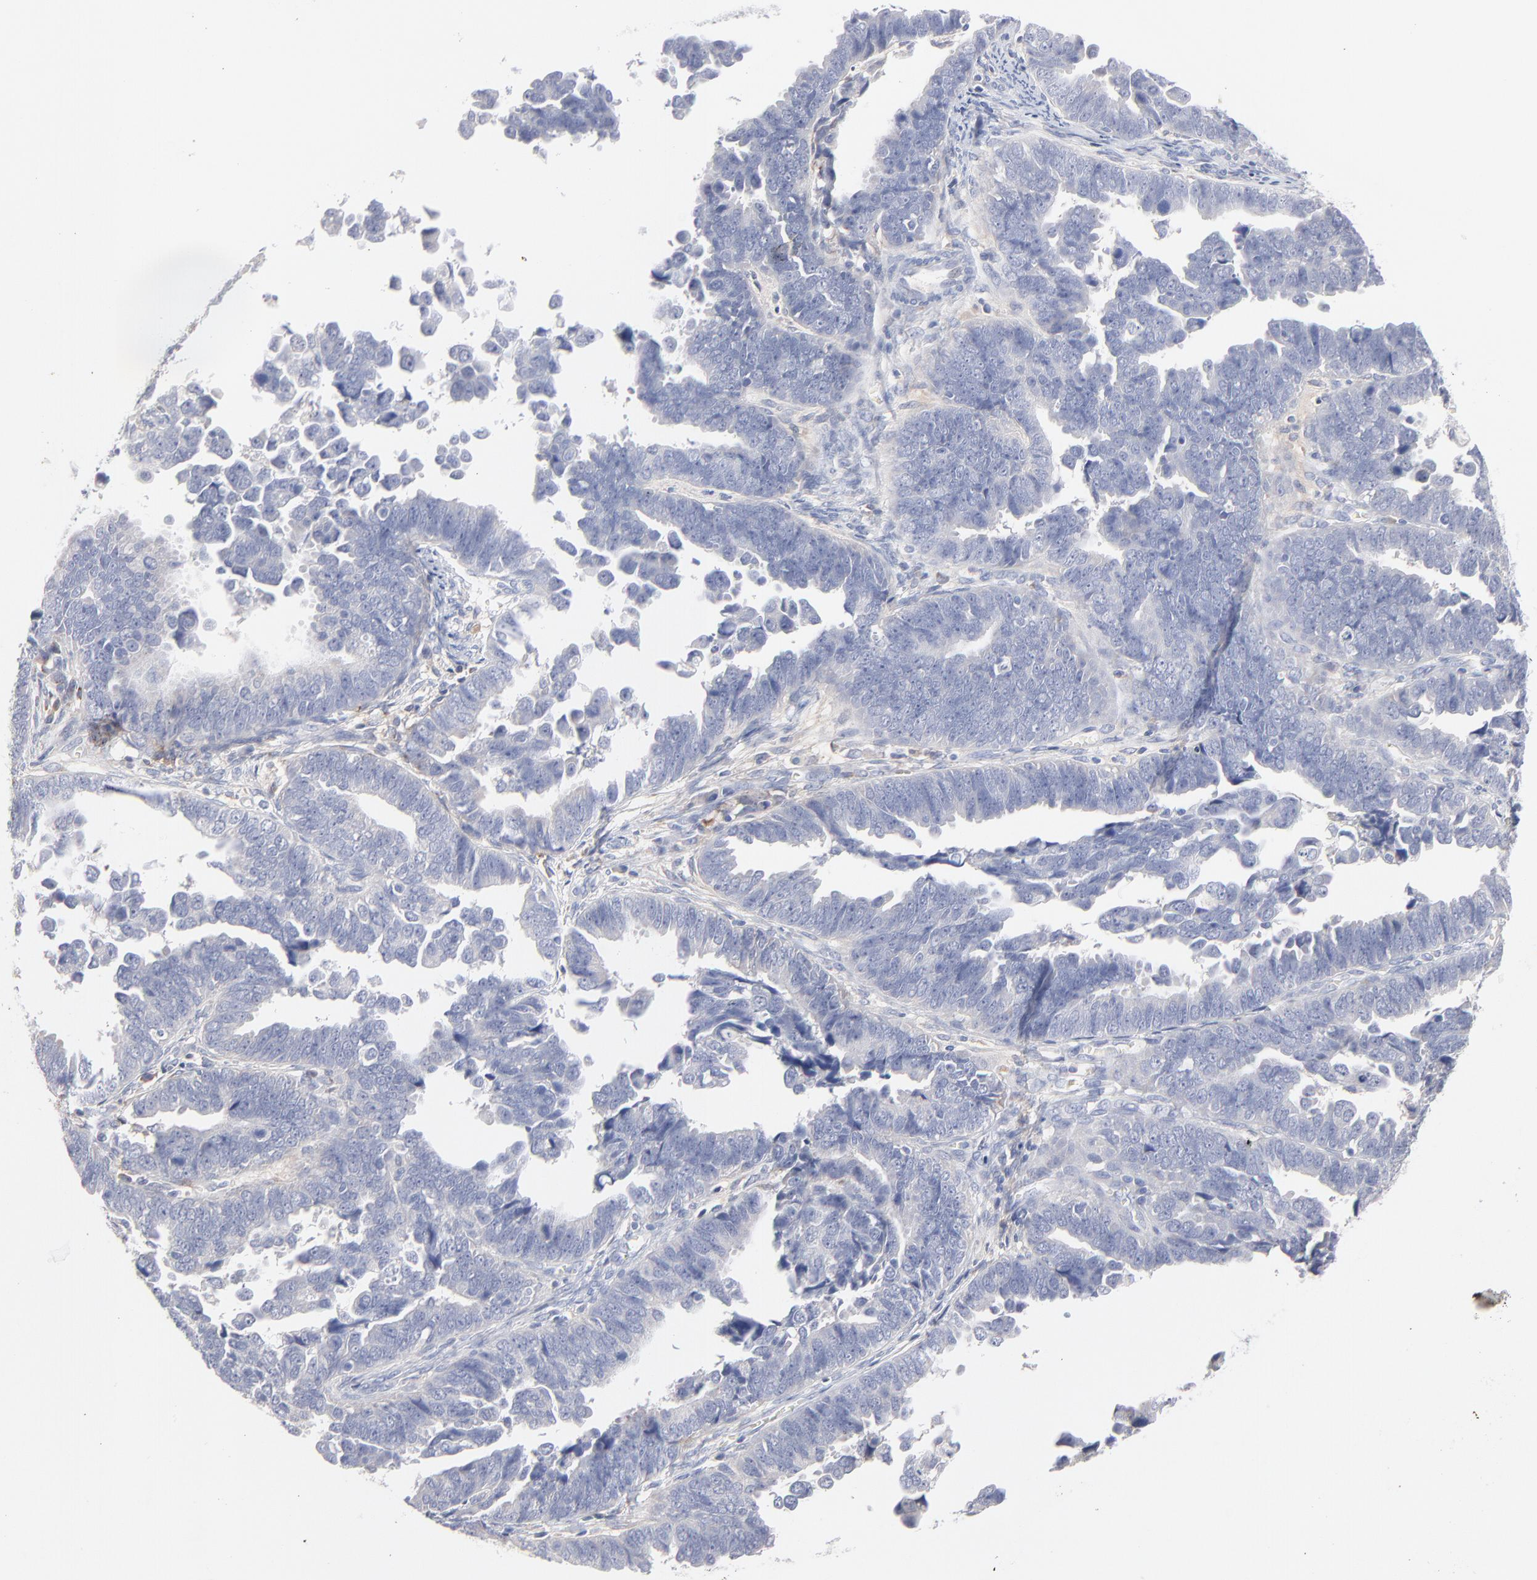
{"staining": {"intensity": "negative", "quantity": "none", "location": "none"}, "tissue": "endometrial cancer", "cell_type": "Tumor cells", "image_type": "cancer", "snomed": [{"axis": "morphology", "description": "Adenocarcinoma, NOS"}, {"axis": "topography", "description": "Endometrium"}], "caption": "This is an immunohistochemistry (IHC) histopathology image of endometrial adenocarcinoma. There is no positivity in tumor cells.", "gene": "F12", "patient": {"sex": "female", "age": 75}}